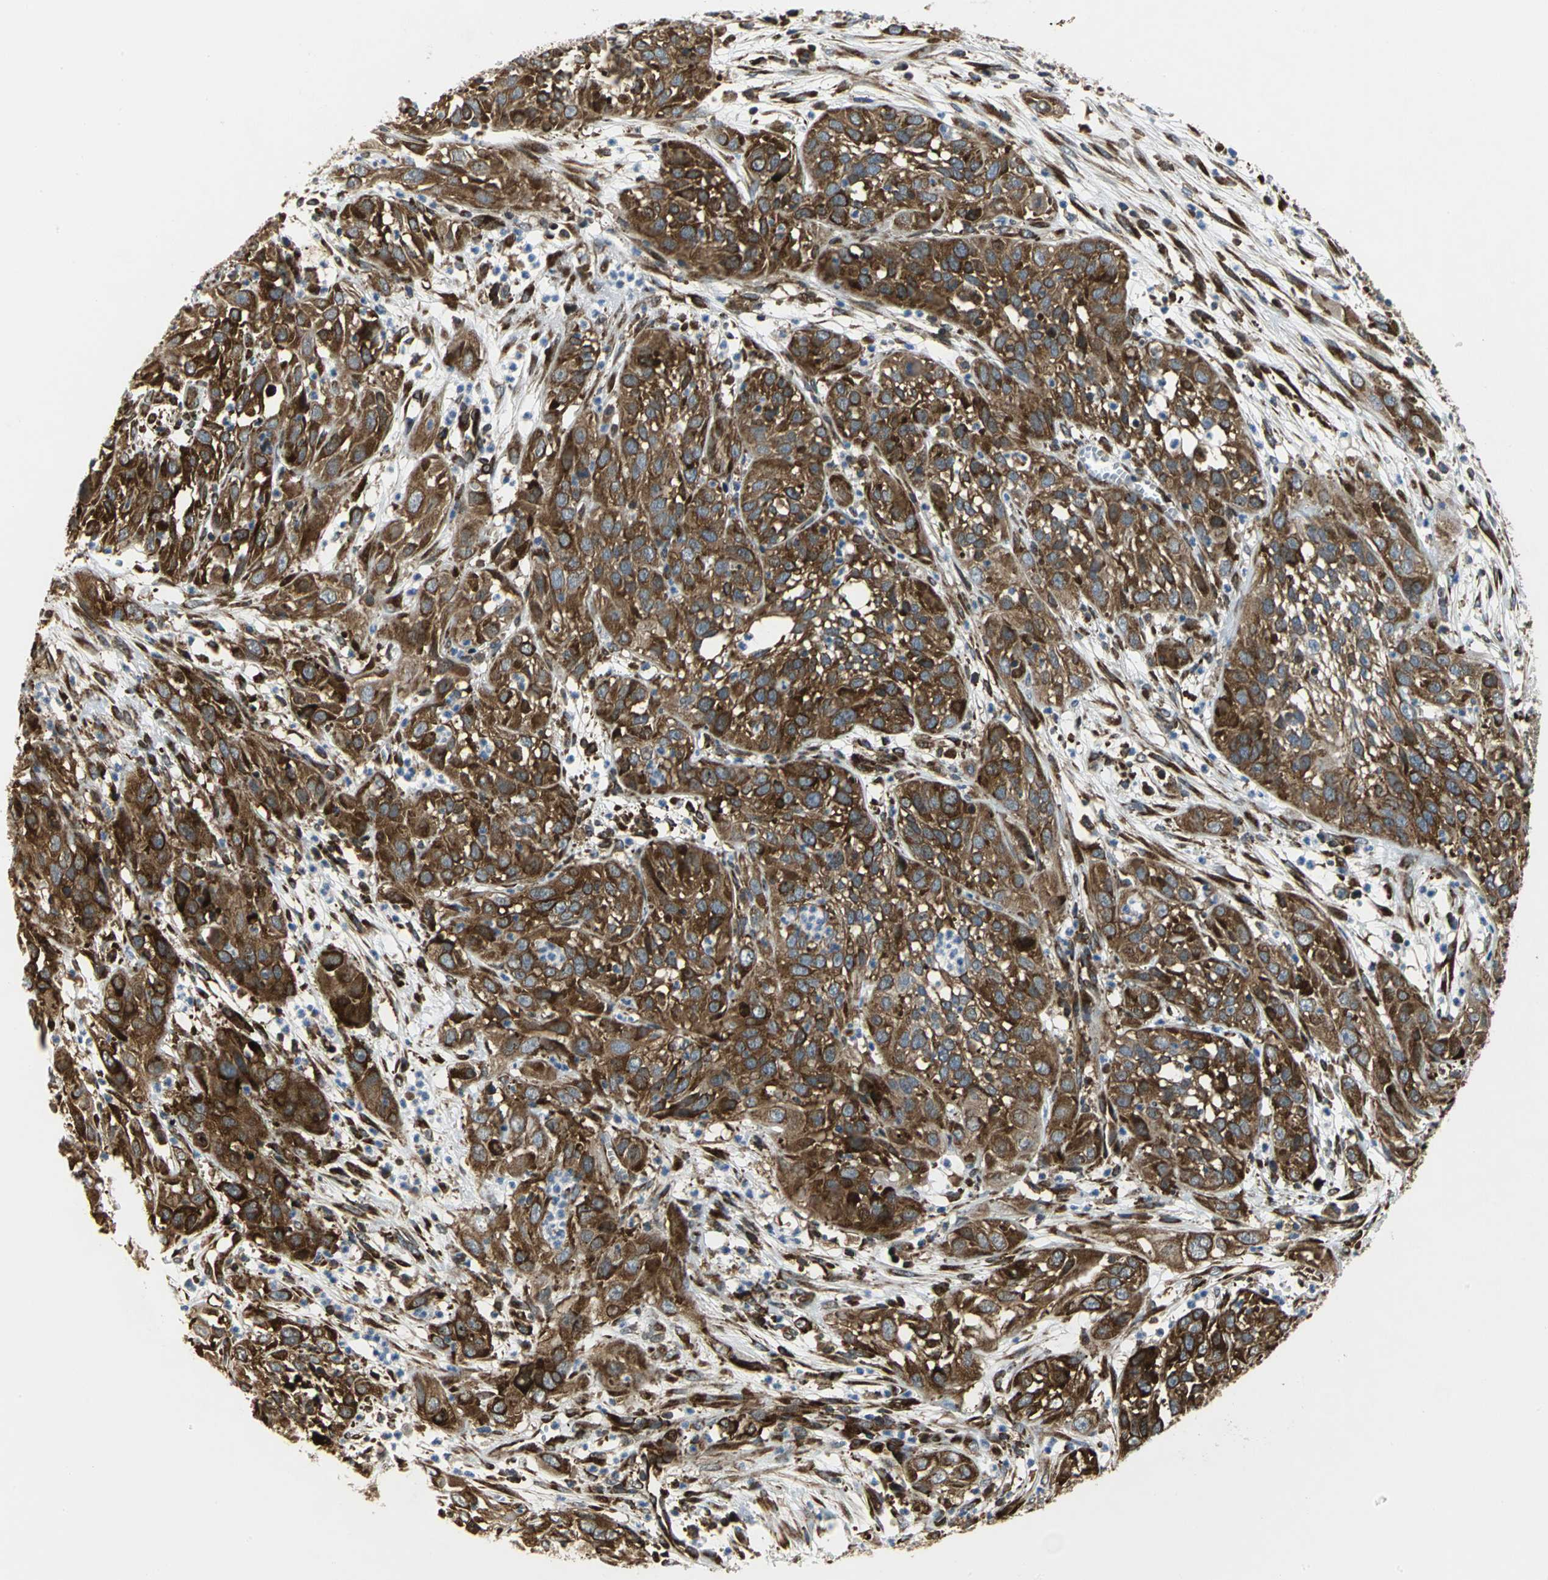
{"staining": {"intensity": "strong", "quantity": ">75%", "location": "cytoplasmic/membranous"}, "tissue": "cervical cancer", "cell_type": "Tumor cells", "image_type": "cancer", "snomed": [{"axis": "morphology", "description": "Squamous cell carcinoma, NOS"}, {"axis": "topography", "description": "Cervix"}], "caption": "A high amount of strong cytoplasmic/membranous positivity is identified in about >75% of tumor cells in cervical squamous cell carcinoma tissue.", "gene": "YBX1", "patient": {"sex": "female", "age": 32}}